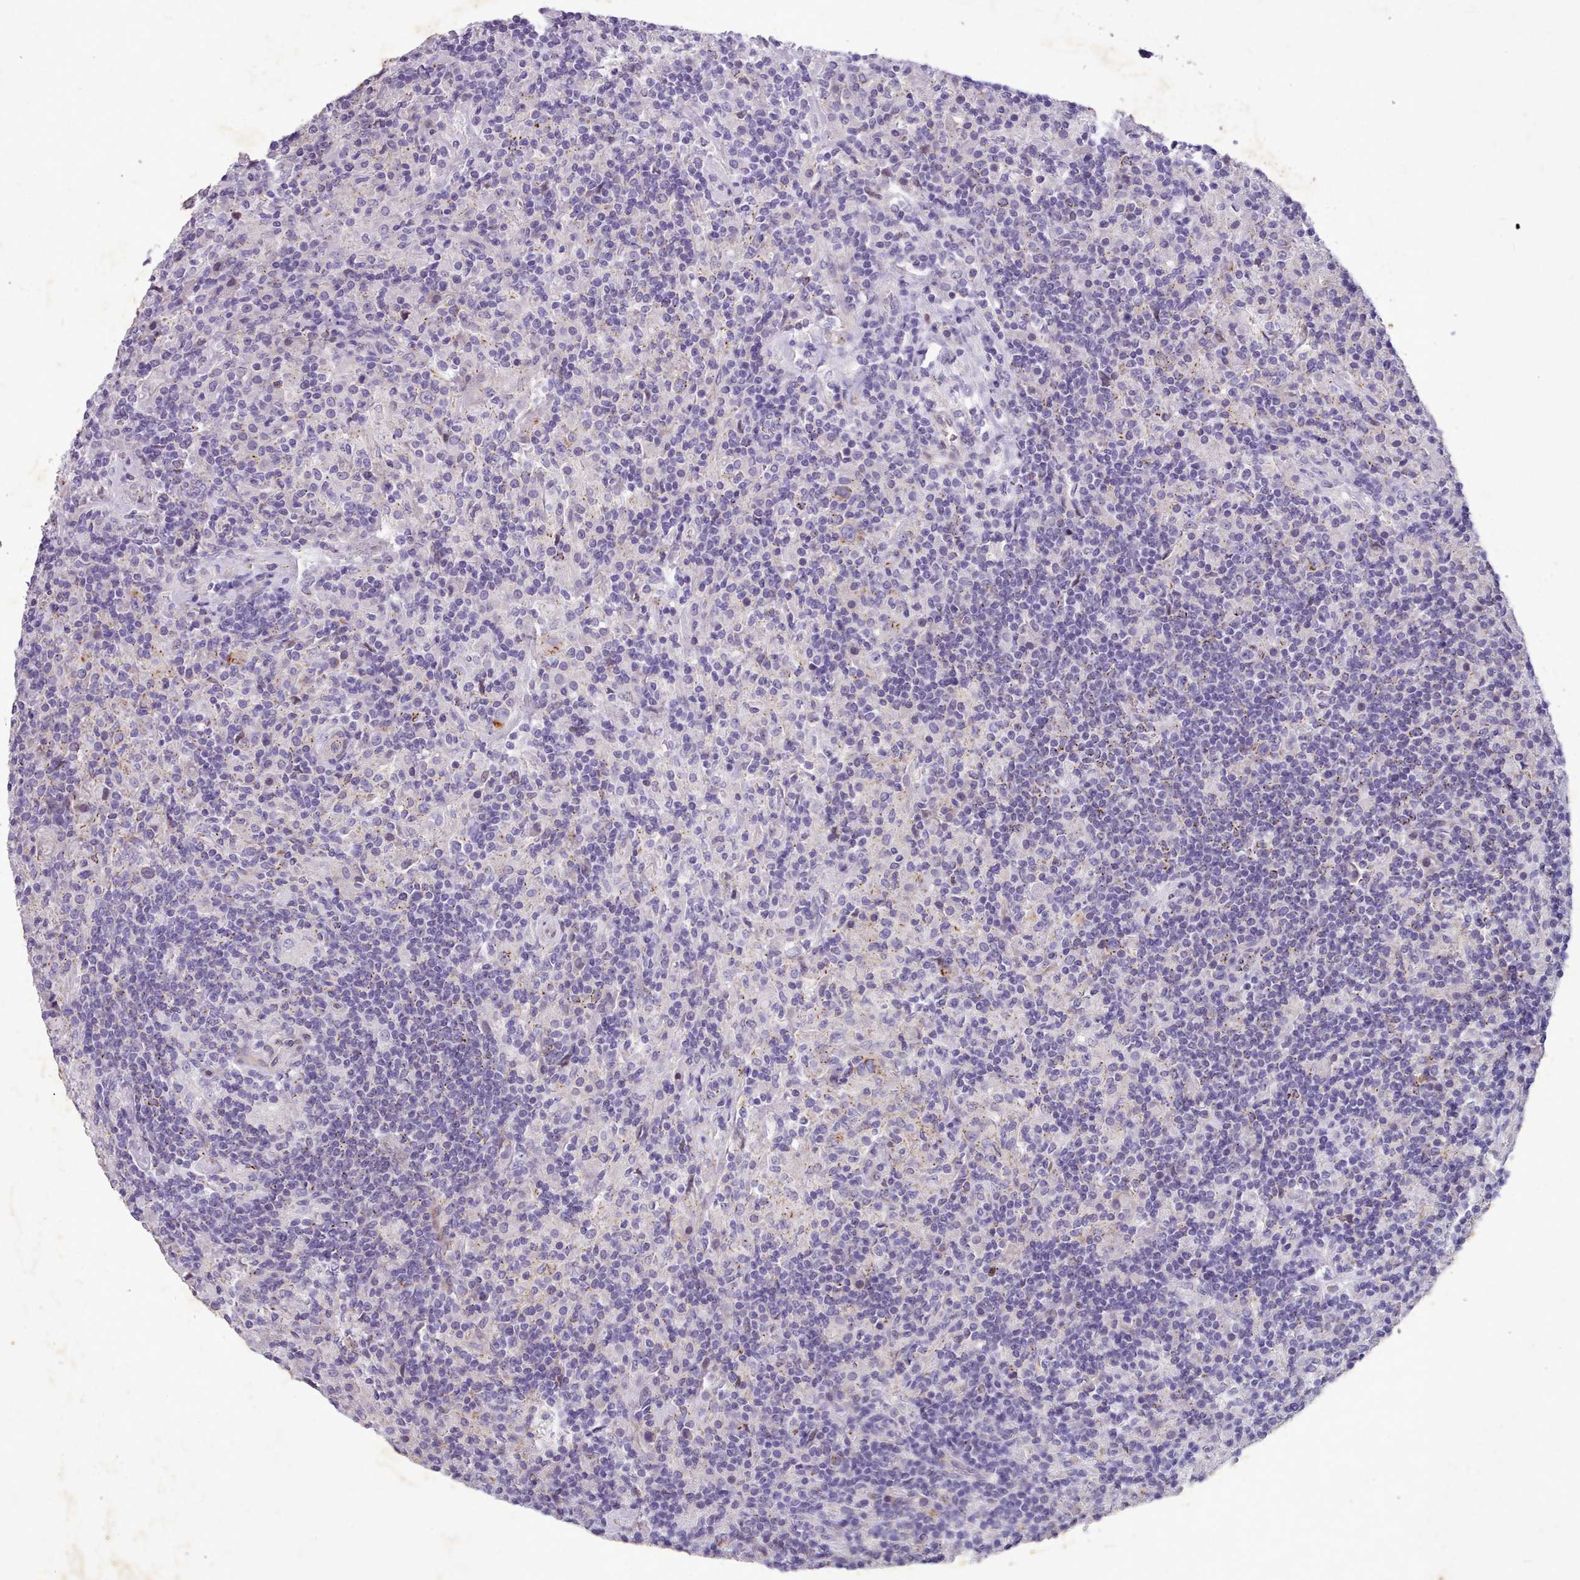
{"staining": {"intensity": "moderate", "quantity": "<25%", "location": "cytoplasmic/membranous"}, "tissue": "lymphoma", "cell_type": "Tumor cells", "image_type": "cancer", "snomed": [{"axis": "morphology", "description": "Hodgkin's disease, NOS"}, {"axis": "topography", "description": "Lymph node"}], "caption": "Tumor cells demonstrate low levels of moderate cytoplasmic/membranous staining in approximately <25% of cells in lymphoma.", "gene": "KCNT2", "patient": {"sex": "male", "age": 70}}